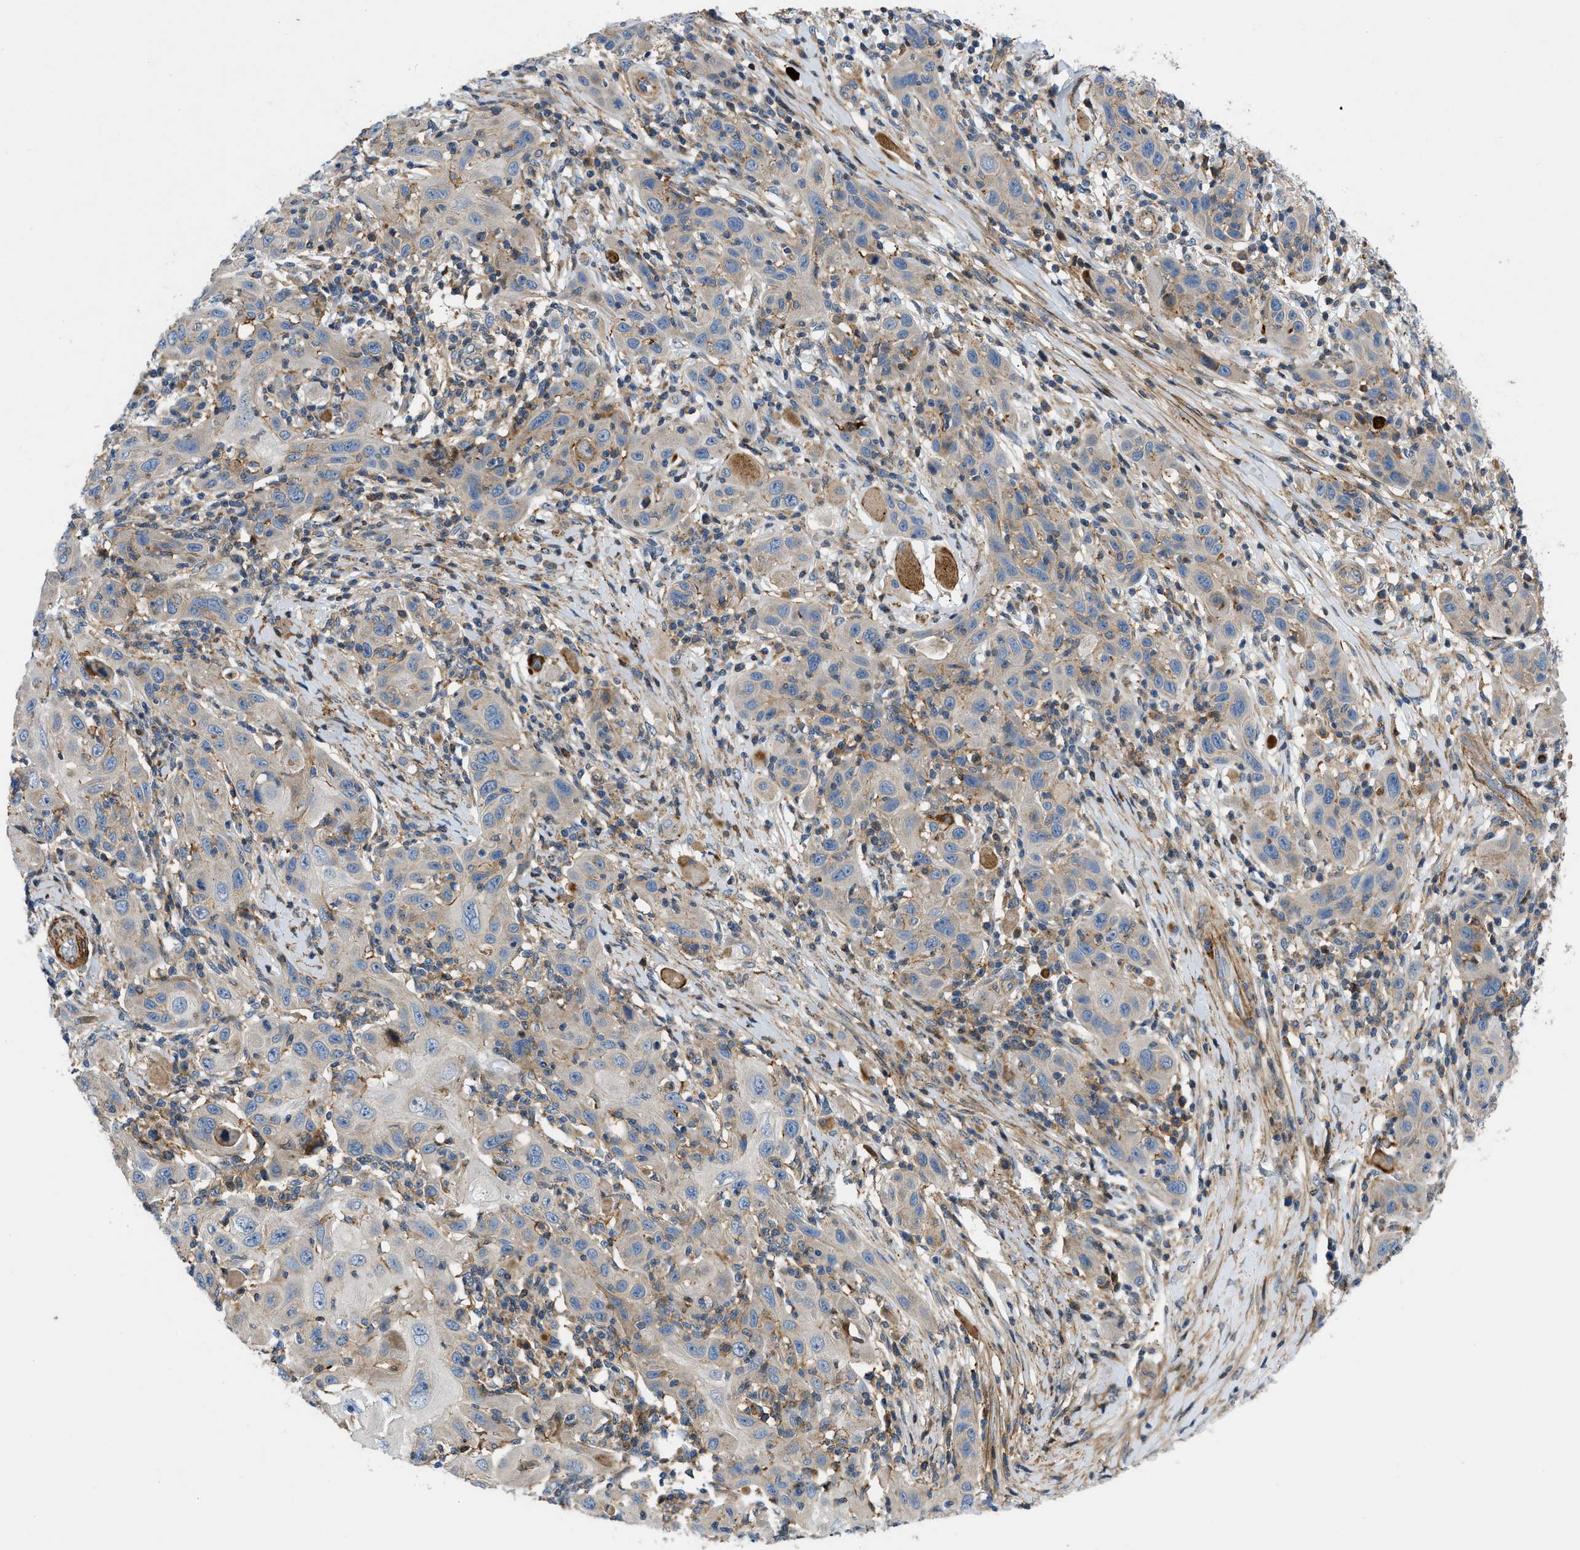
{"staining": {"intensity": "weak", "quantity": "25%-75%", "location": "cytoplasmic/membranous"}, "tissue": "skin cancer", "cell_type": "Tumor cells", "image_type": "cancer", "snomed": [{"axis": "morphology", "description": "Squamous cell carcinoma, NOS"}, {"axis": "topography", "description": "Skin"}], "caption": "Weak cytoplasmic/membranous staining for a protein is seen in approximately 25%-75% of tumor cells of skin cancer using immunohistochemistry (IHC).", "gene": "DHODH", "patient": {"sex": "female", "age": 88}}